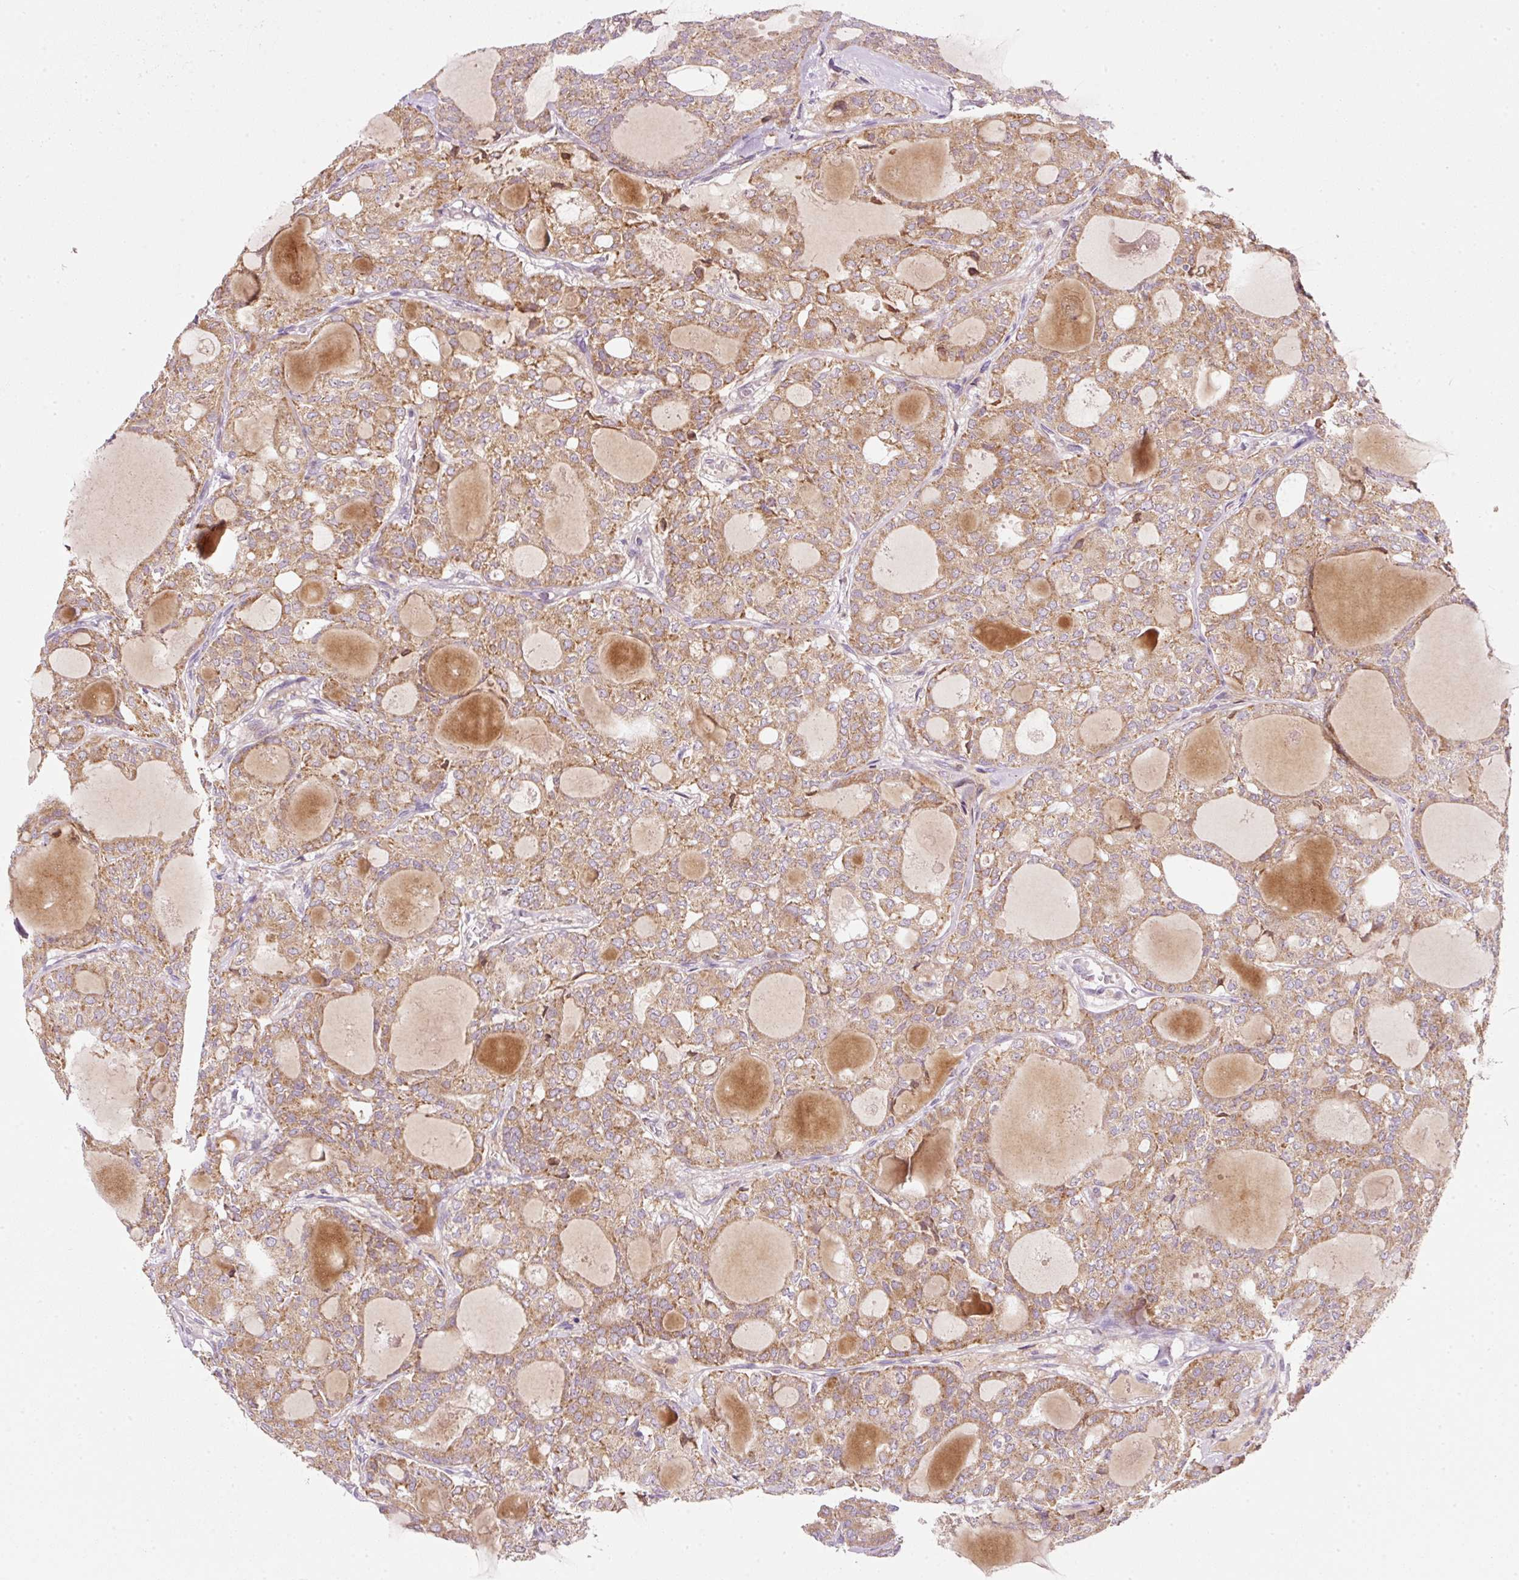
{"staining": {"intensity": "moderate", "quantity": ">75%", "location": "cytoplasmic/membranous"}, "tissue": "thyroid cancer", "cell_type": "Tumor cells", "image_type": "cancer", "snomed": [{"axis": "morphology", "description": "Follicular adenoma carcinoma, NOS"}, {"axis": "topography", "description": "Thyroid gland"}], "caption": "High-magnification brightfield microscopy of thyroid cancer (follicular adenoma carcinoma) stained with DAB (brown) and counterstained with hematoxylin (blue). tumor cells exhibit moderate cytoplasmic/membranous expression is identified in approximately>75% of cells.", "gene": "FAM78B", "patient": {"sex": "male", "age": 75}}